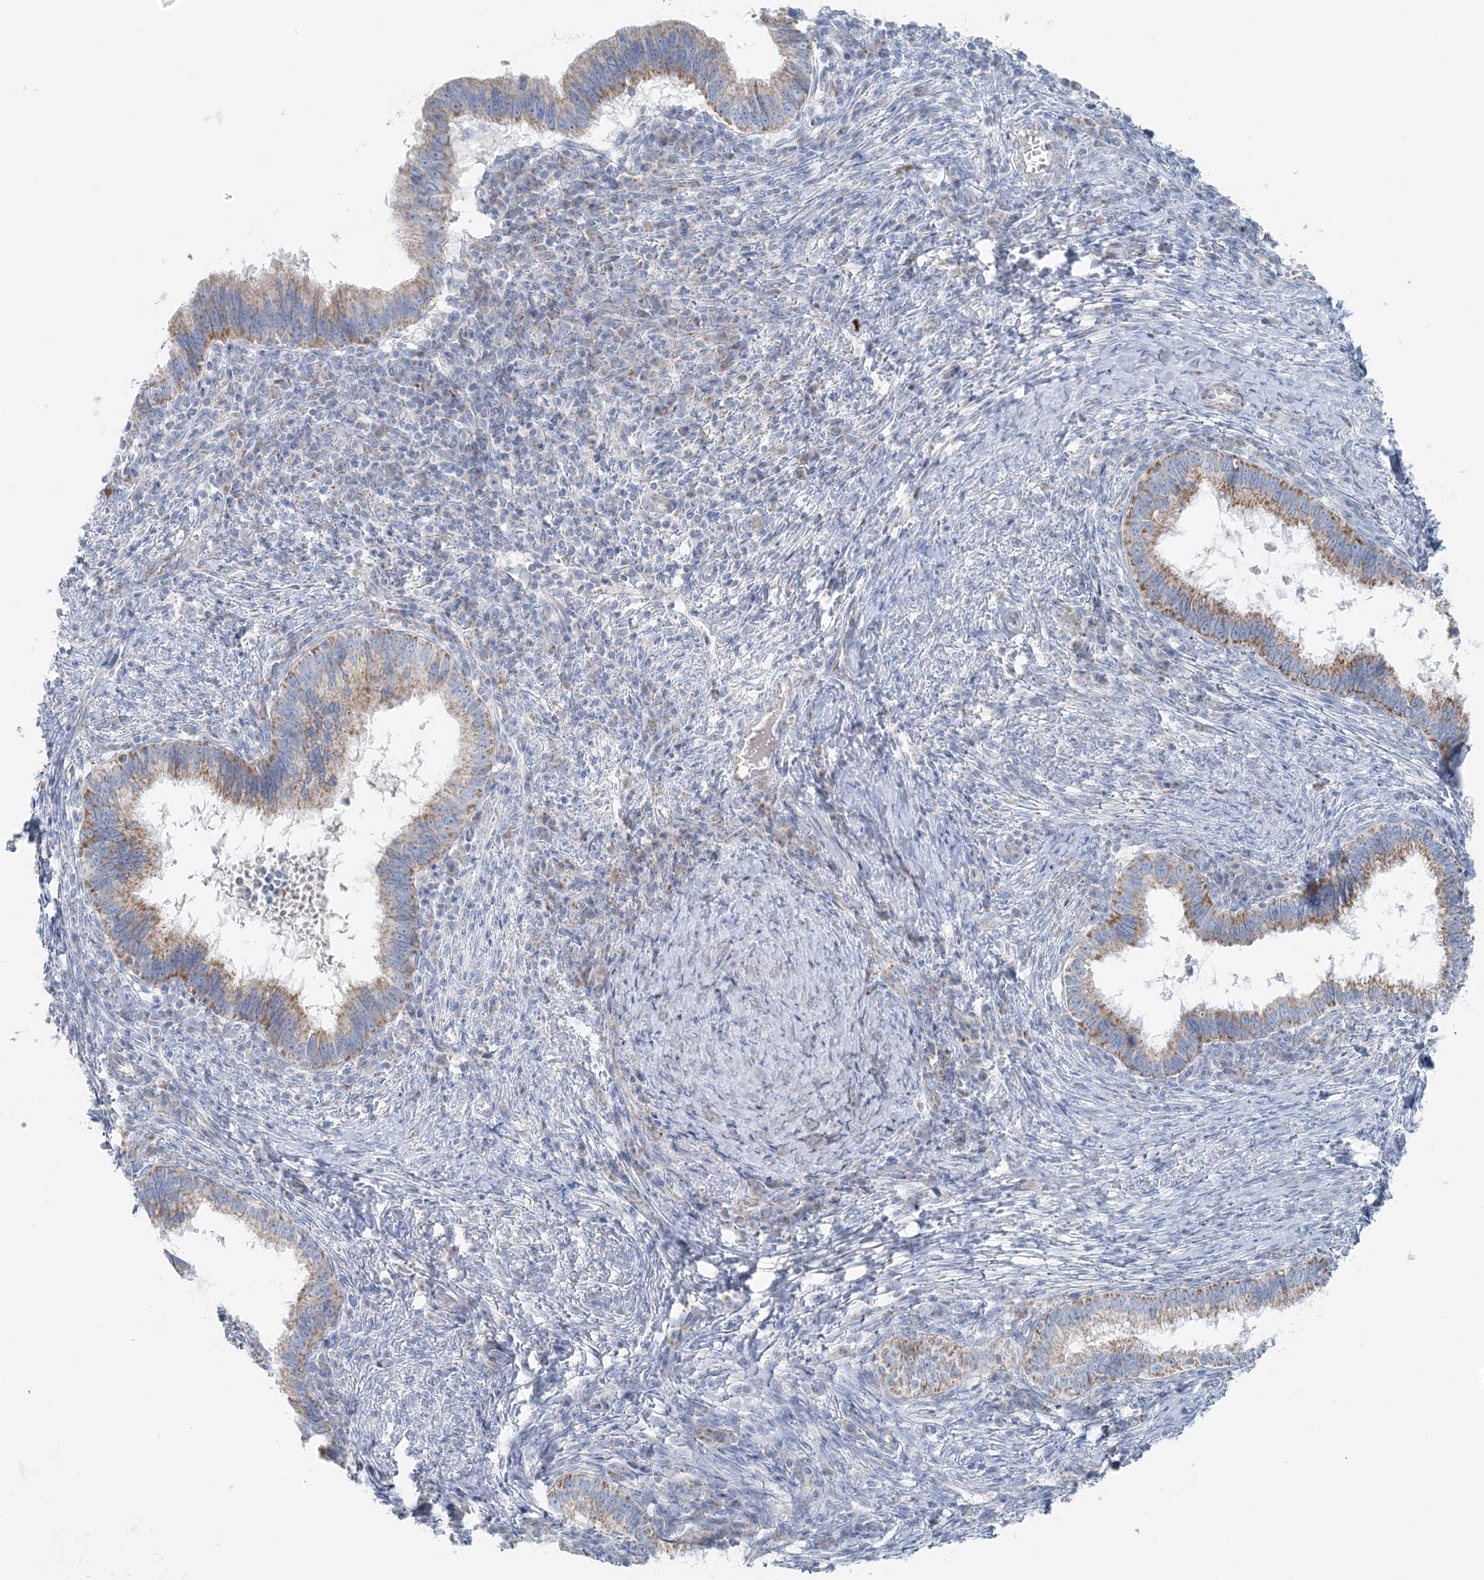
{"staining": {"intensity": "moderate", "quantity": ">75%", "location": "cytoplasmic/membranous"}, "tissue": "cervical cancer", "cell_type": "Tumor cells", "image_type": "cancer", "snomed": [{"axis": "morphology", "description": "Adenocarcinoma, NOS"}, {"axis": "topography", "description": "Cervix"}], "caption": "Immunohistochemistry (IHC) of human cervical cancer shows medium levels of moderate cytoplasmic/membranous positivity in about >75% of tumor cells. (brown staining indicates protein expression, while blue staining denotes nuclei).", "gene": "PCCB", "patient": {"sex": "female", "age": 36}}